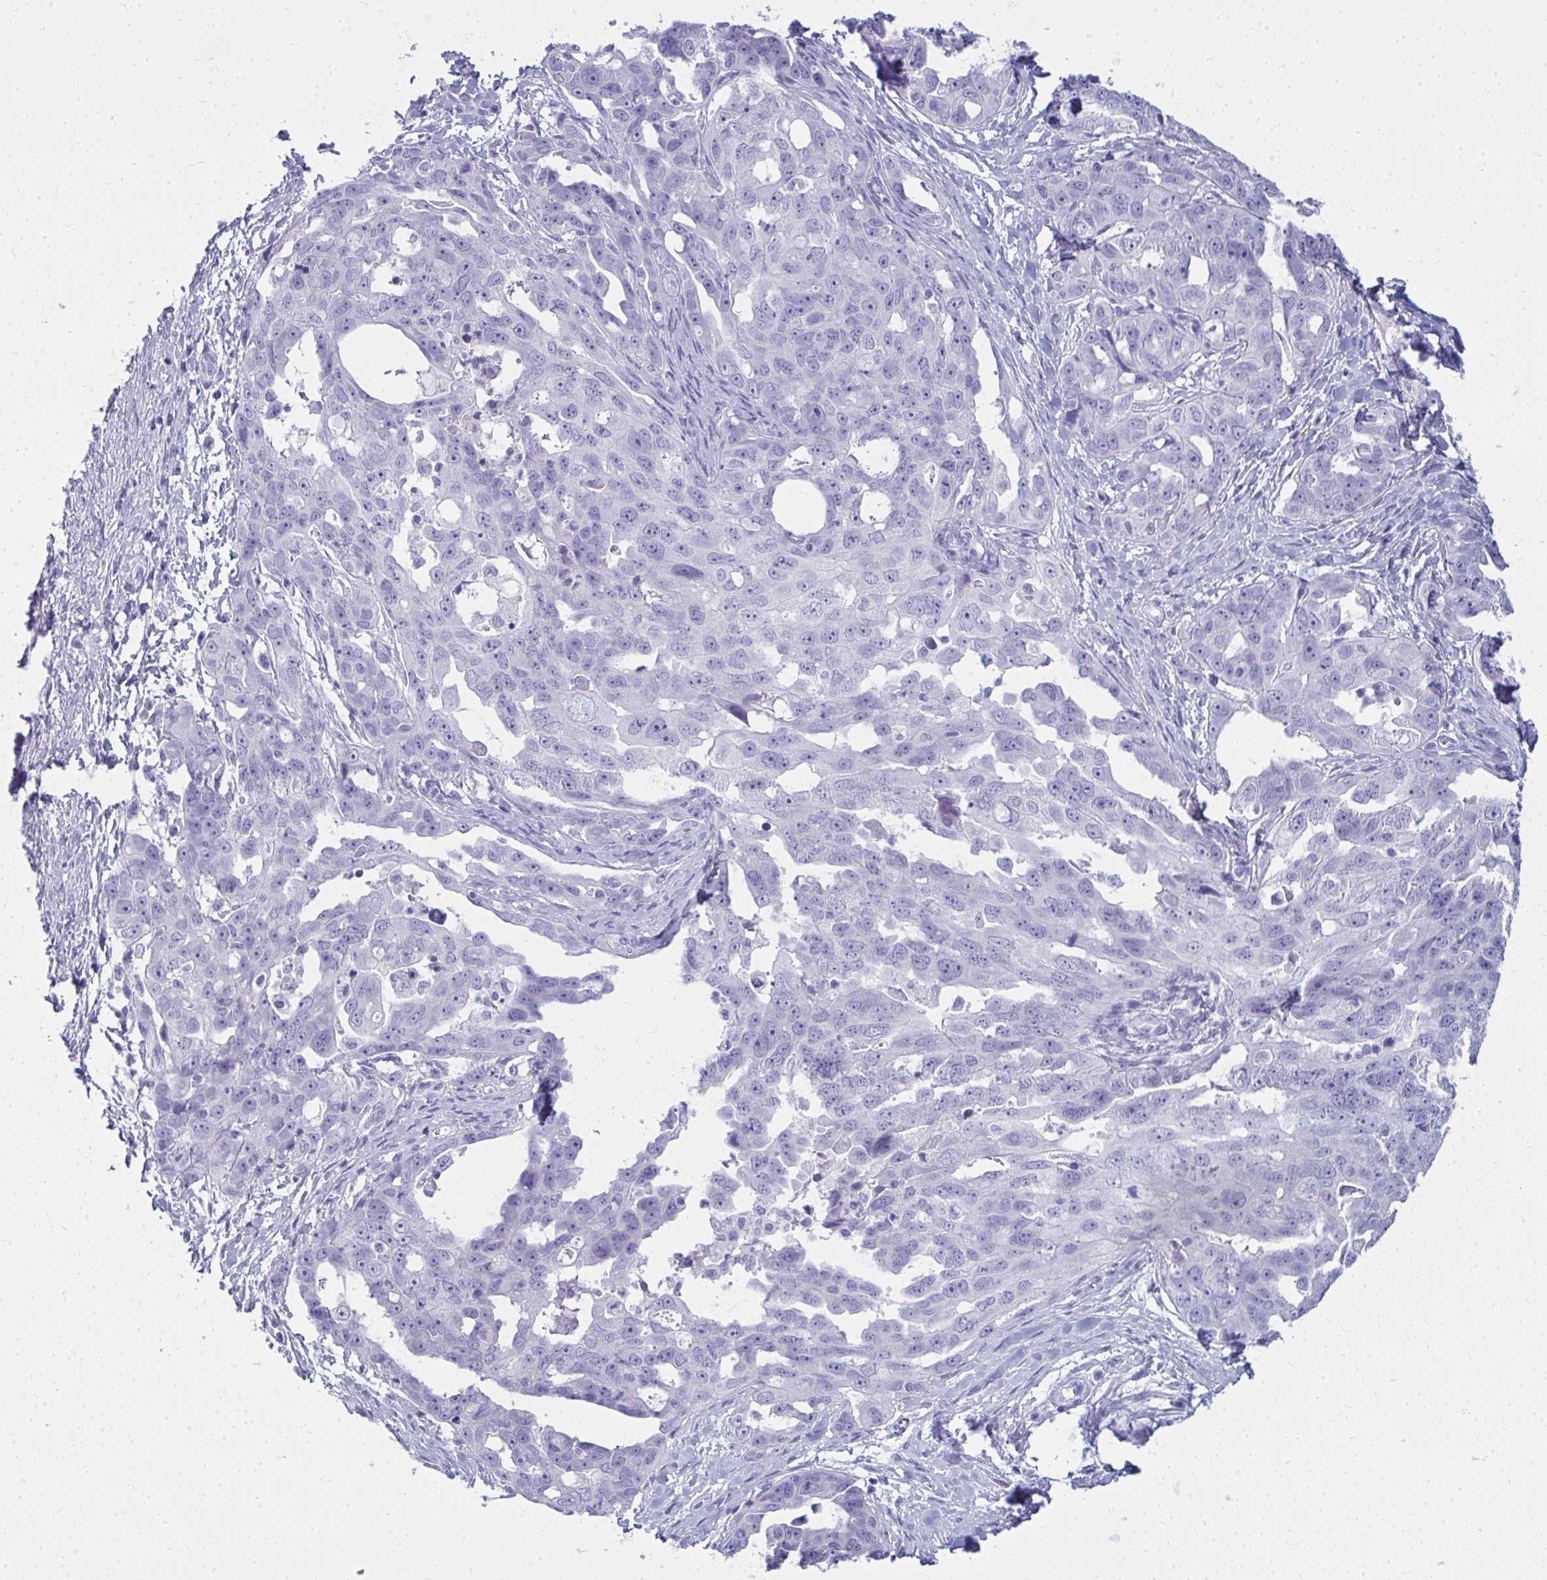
{"staining": {"intensity": "negative", "quantity": "none", "location": "none"}, "tissue": "ovarian cancer", "cell_type": "Tumor cells", "image_type": "cancer", "snomed": [{"axis": "morphology", "description": "Carcinoma, endometroid"}, {"axis": "topography", "description": "Ovary"}], "caption": "A high-resolution image shows immunohistochemistry staining of endometroid carcinoma (ovarian), which displays no significant staining in tumor cells. (Brightfield microscopy of DAB (3,3'-diaminobenzidine) IHC at high magnification).", "gene": "QDPR", "patient": {"sex": "female", "age": 70}}